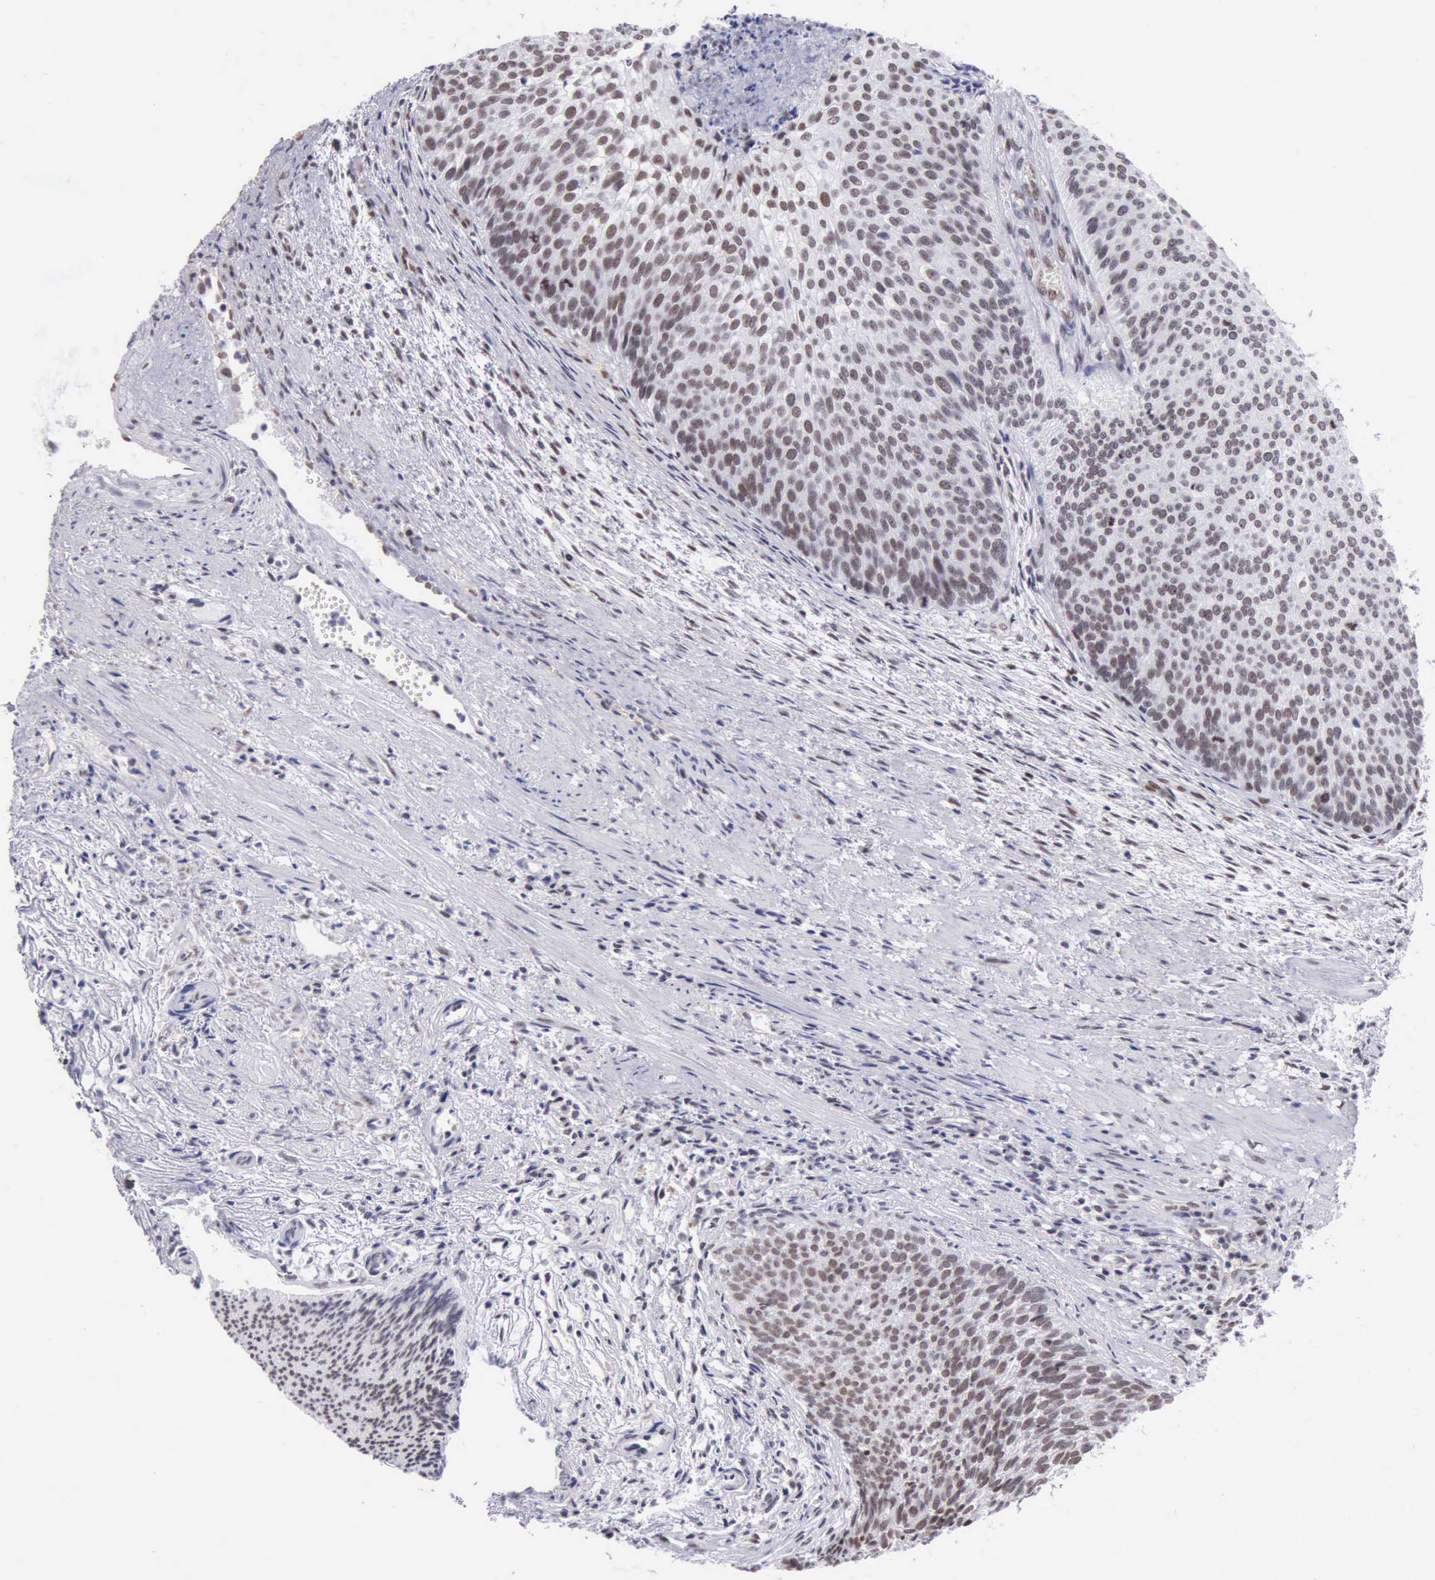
{"staining": {"intensity": "weak", "quantity": "25%-75%", "location": "nuclear"}, "tissue": "urothelial cancer", "cell_type": "Tumor cells", "image_type": "cancer", "snomed": [{"axis": "morphology", "description": "Urothelial carcinoma, Low grade"}, {"axis": "topography", "description": "Urinary bladder"}], "caption": "IHC of urothelial carcinoma (low-grade) demonstrates low levels of weak nuclear expression in approximately 25%-75% of tumor cells. Immunohistochemistry (ihc) stains the protein of interest in brown and the nuclei are stained blue.", "gene": "ERCC4", "patient": {"sex": "male", "age": 84}}